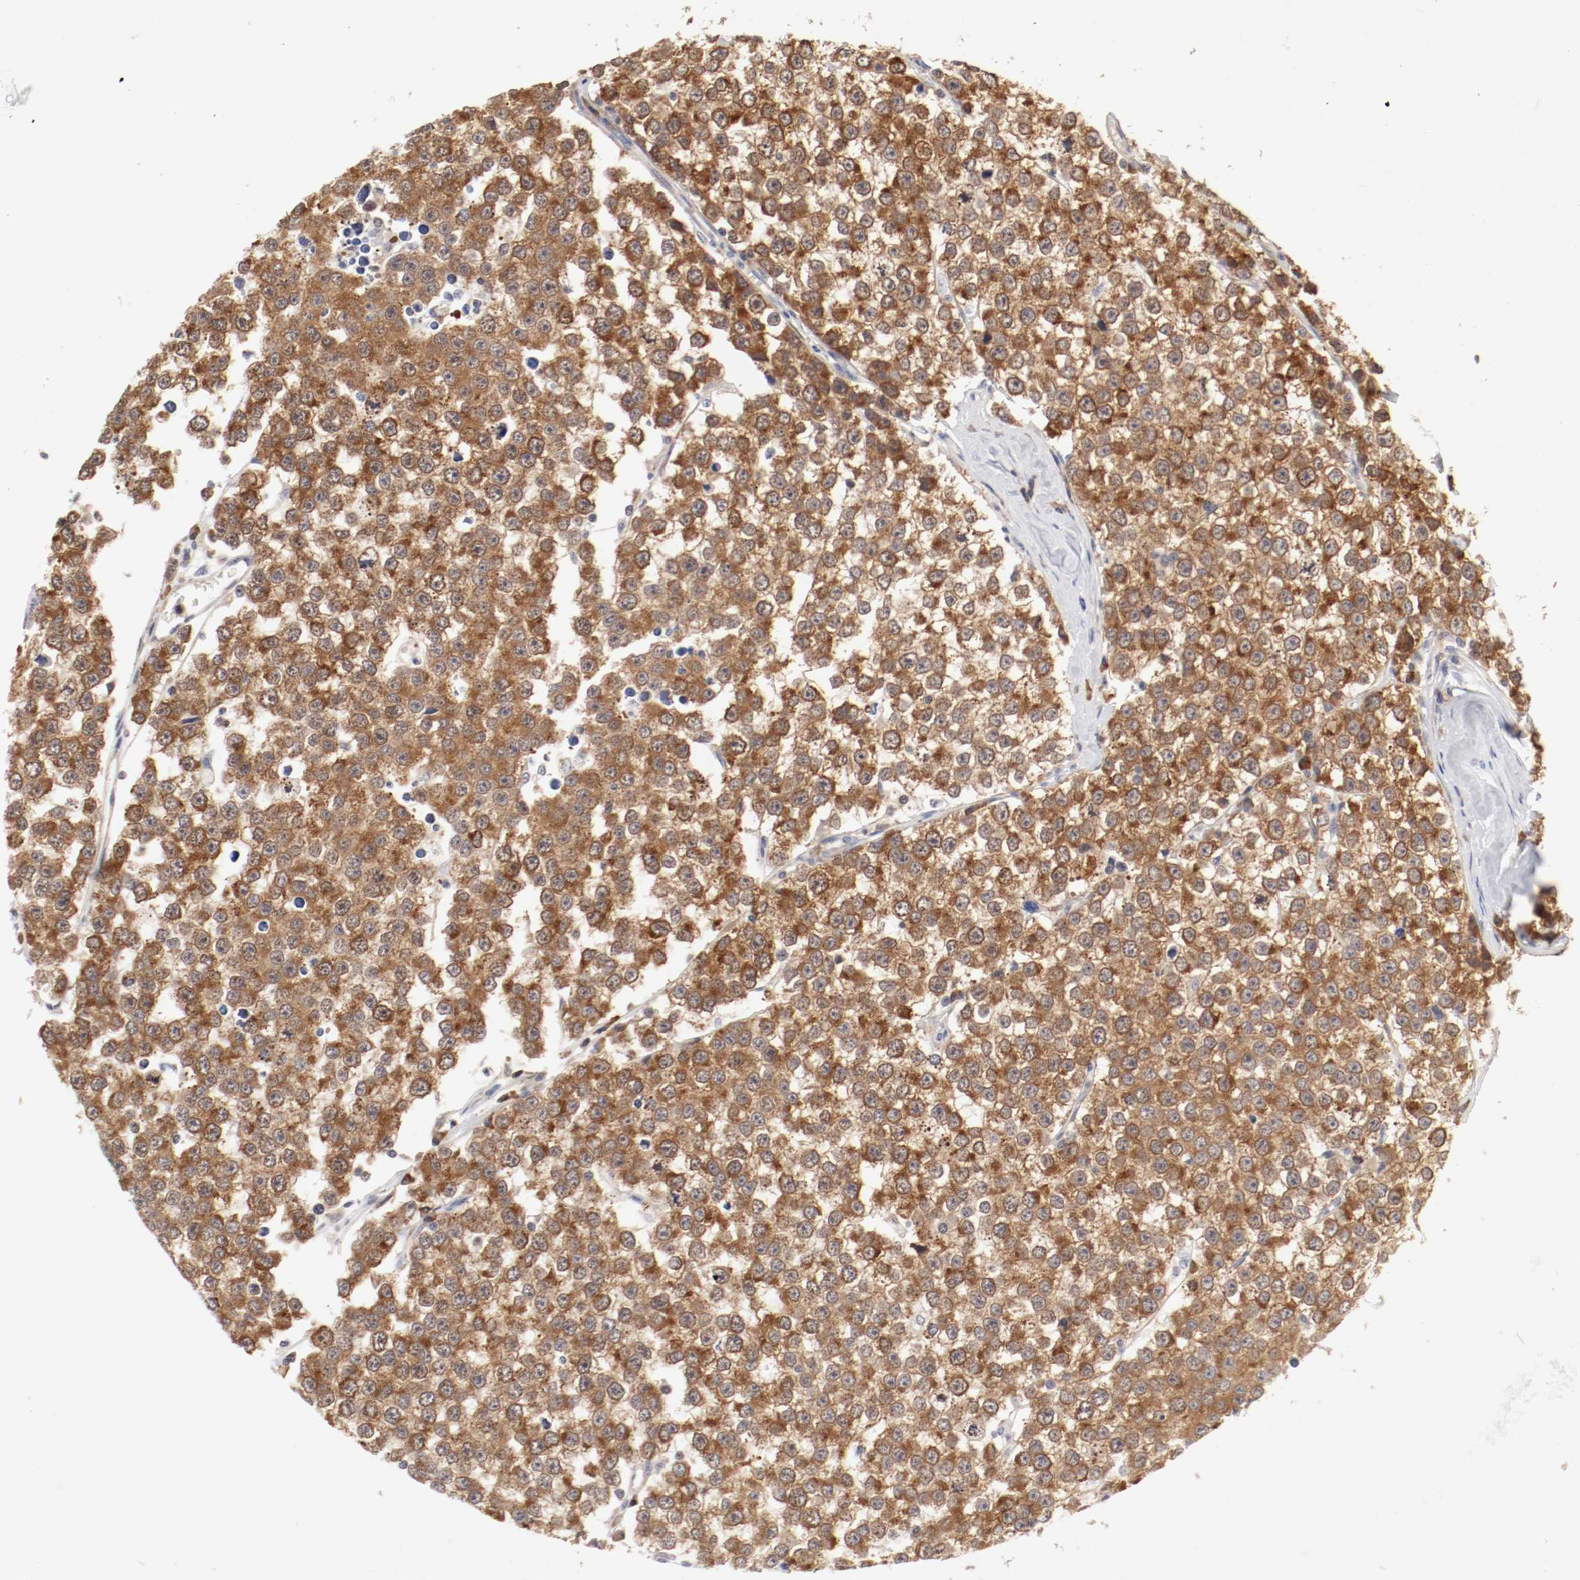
{"staining": {"intensity": "strong", "quantity": ">75%", "location": "cytoplasmic/membranous"}, "tissue": "testis cancer", "cell_type": "Tumor cells", "image_type": "cancer", "snomed": [{"axis": "morphology", "description": "Seminoma, NOS"}, {"axis": "morphology", "description": "Carcinoma, Embryonal, NOS"}, {"axis": "topography", "description": "Testis"}], "caption": "This image exhibits IHC staining of embryonal carcinoma (testis), with high strong cytoplasmic/membranous positivity in about >75% of tumor cells.", "gene": "FKBP3", "patient": {"sex": "male", "age": 52}}